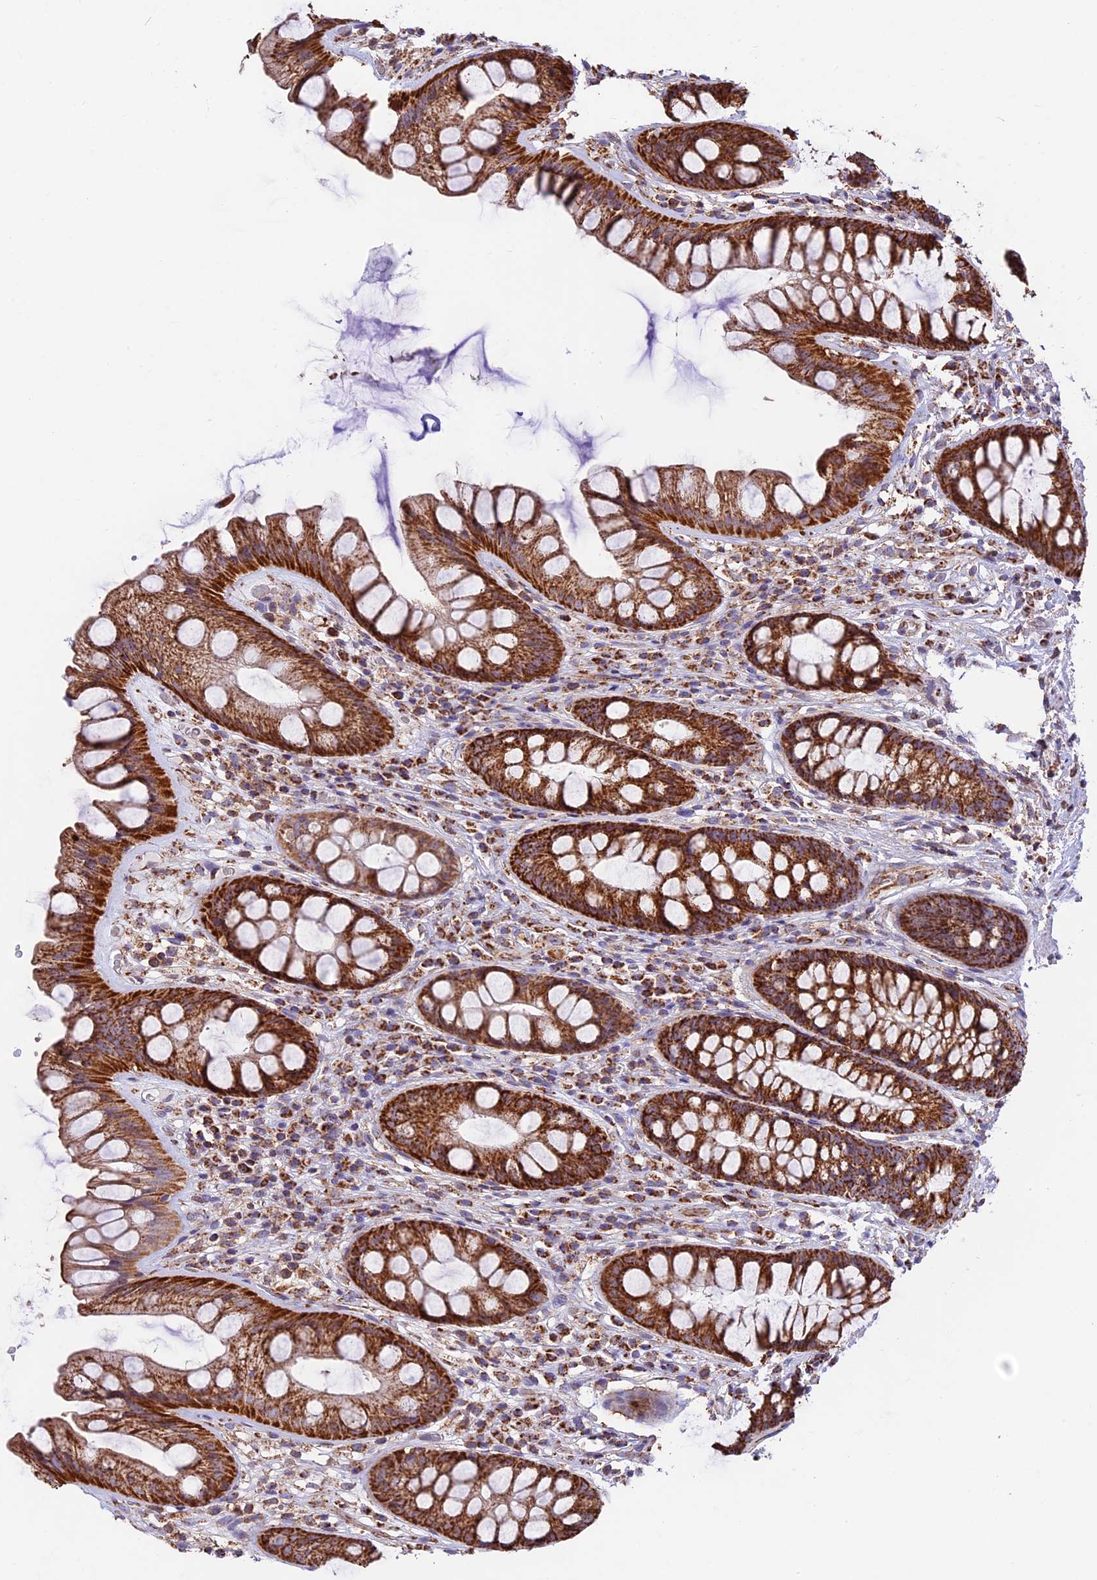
{"staining": {"intensity": "strong", "quantity": ">75%", "location": "cytoplasmic/membranous"}, "tissue": "rectum", "cell_type": "Glandular cells", "image_type": "normal", "snomed": [{"axis": "morphology", "description": "Normal tissue, NOS"}, {"axis": "topography", "description": "Rectum"}], "caption": "DAB immunohistochemical staining of normal rectum reveals strong cytoplasmic/membranous protein positivity in approximately >75% of glandular cells. Using DAB (brown) and hematoxylin (blue) stains, captured at high magnification using brightfield microscopy.", "gene": "NDUFA8", "patient": {"sex": "male", "age": 74}}